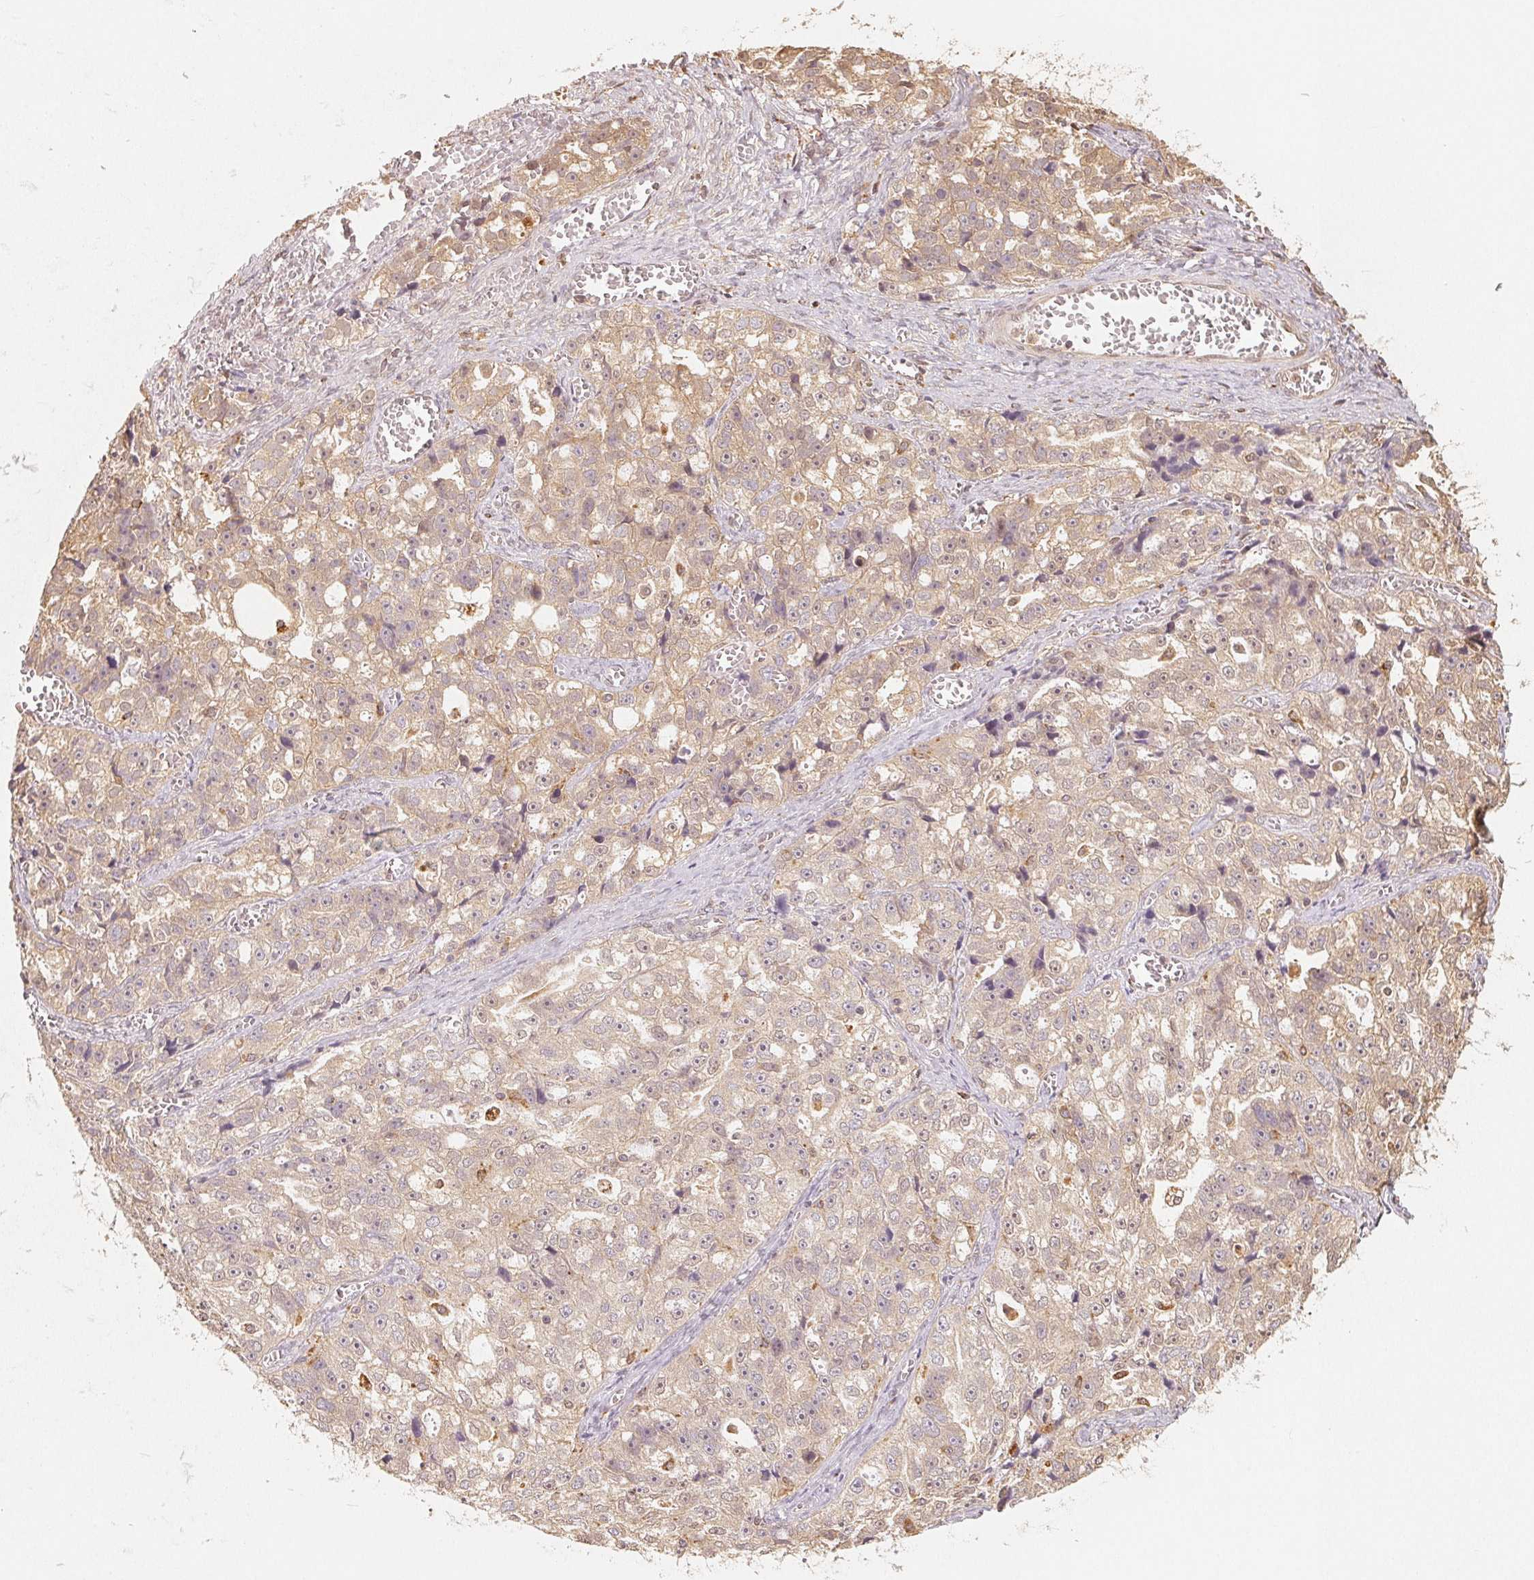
{"staining": {"intensity": "weak", "quantity": ">75%", "location": "cytoplasmic/membranous"}, "tissue": "ovarian cancer", "cell_type": "Tumor cells", "image_type": "cancer", "snomed": [{"axis": "morphology", "description": "Cystadenocarcinoma, serous, NOS"}, {"axis": "topography", "description": "Ovary"}], "caption": "DAB (3,3'-diaminobenzidine) immunohistochemical staining of human serous cystadenocarcinoma (ovarian) reveals weak cytoplasmic/membranous protein positivity in about >75% of tumor cells.", "gene": "GUSB", "patient": {"sex": "female", "age": 51}}